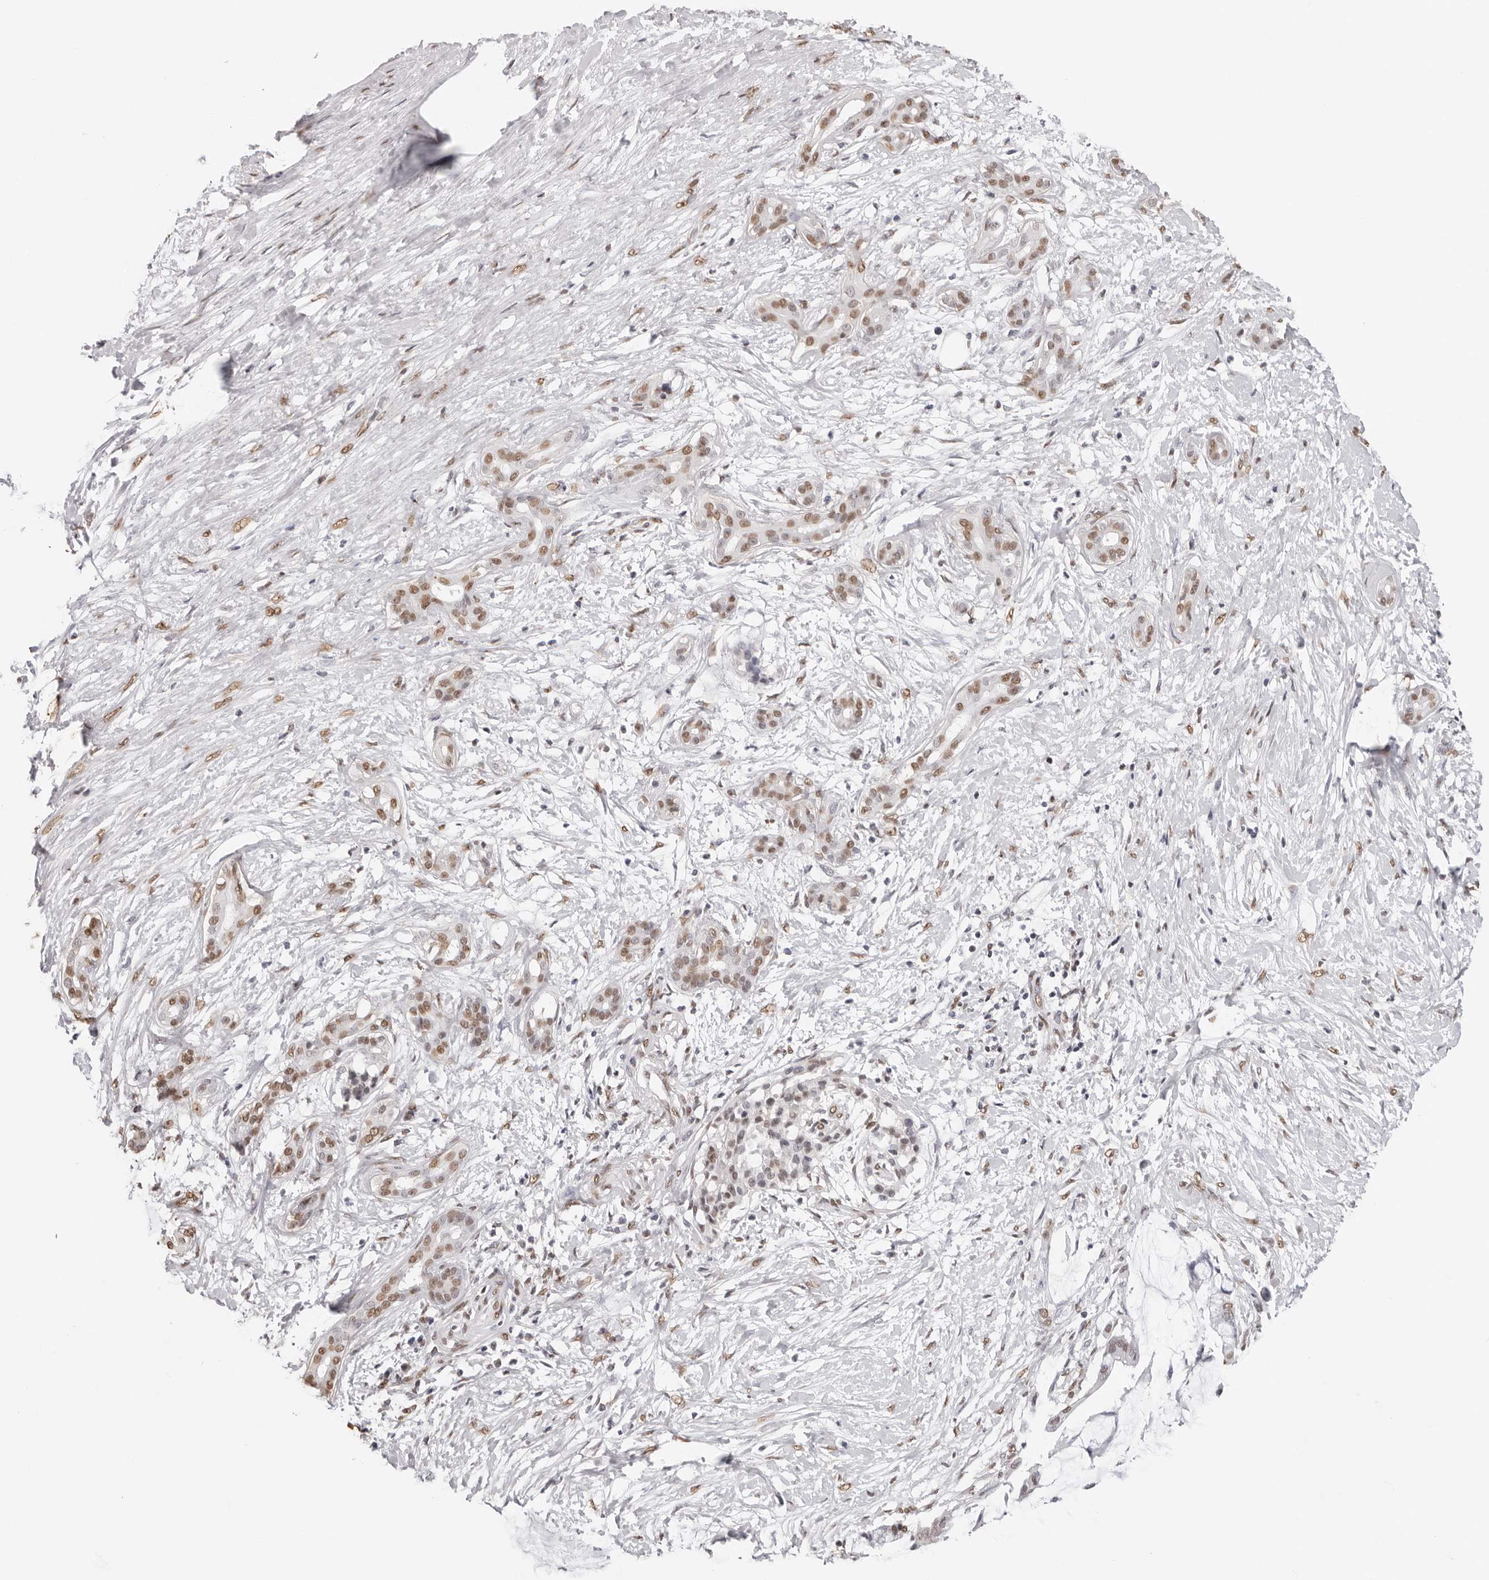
{"staining": {"intensity": "moderate", "quantity": ">75%", "location": "nuclear"}, "tissue": "pancreatic cancer", "cell_type": "Tumor cells", "image_type": "cancer", "snomed": [{"axis": "morphology", "description": "Adenocarcinoma, NOS"}, {"axis": "topography", "description": "Pancreas"}], "caption": "Immunohistochemistry (IHC) (DAB (3,3'-diaminobenzidine)) staining of adenocarcinoma (pancreatic) demonstrates moderate nuclear protein positivity in about >75% of tumor cells.", "gene": "OLIG3", "patient": {"sex": "male", "age": 41}}